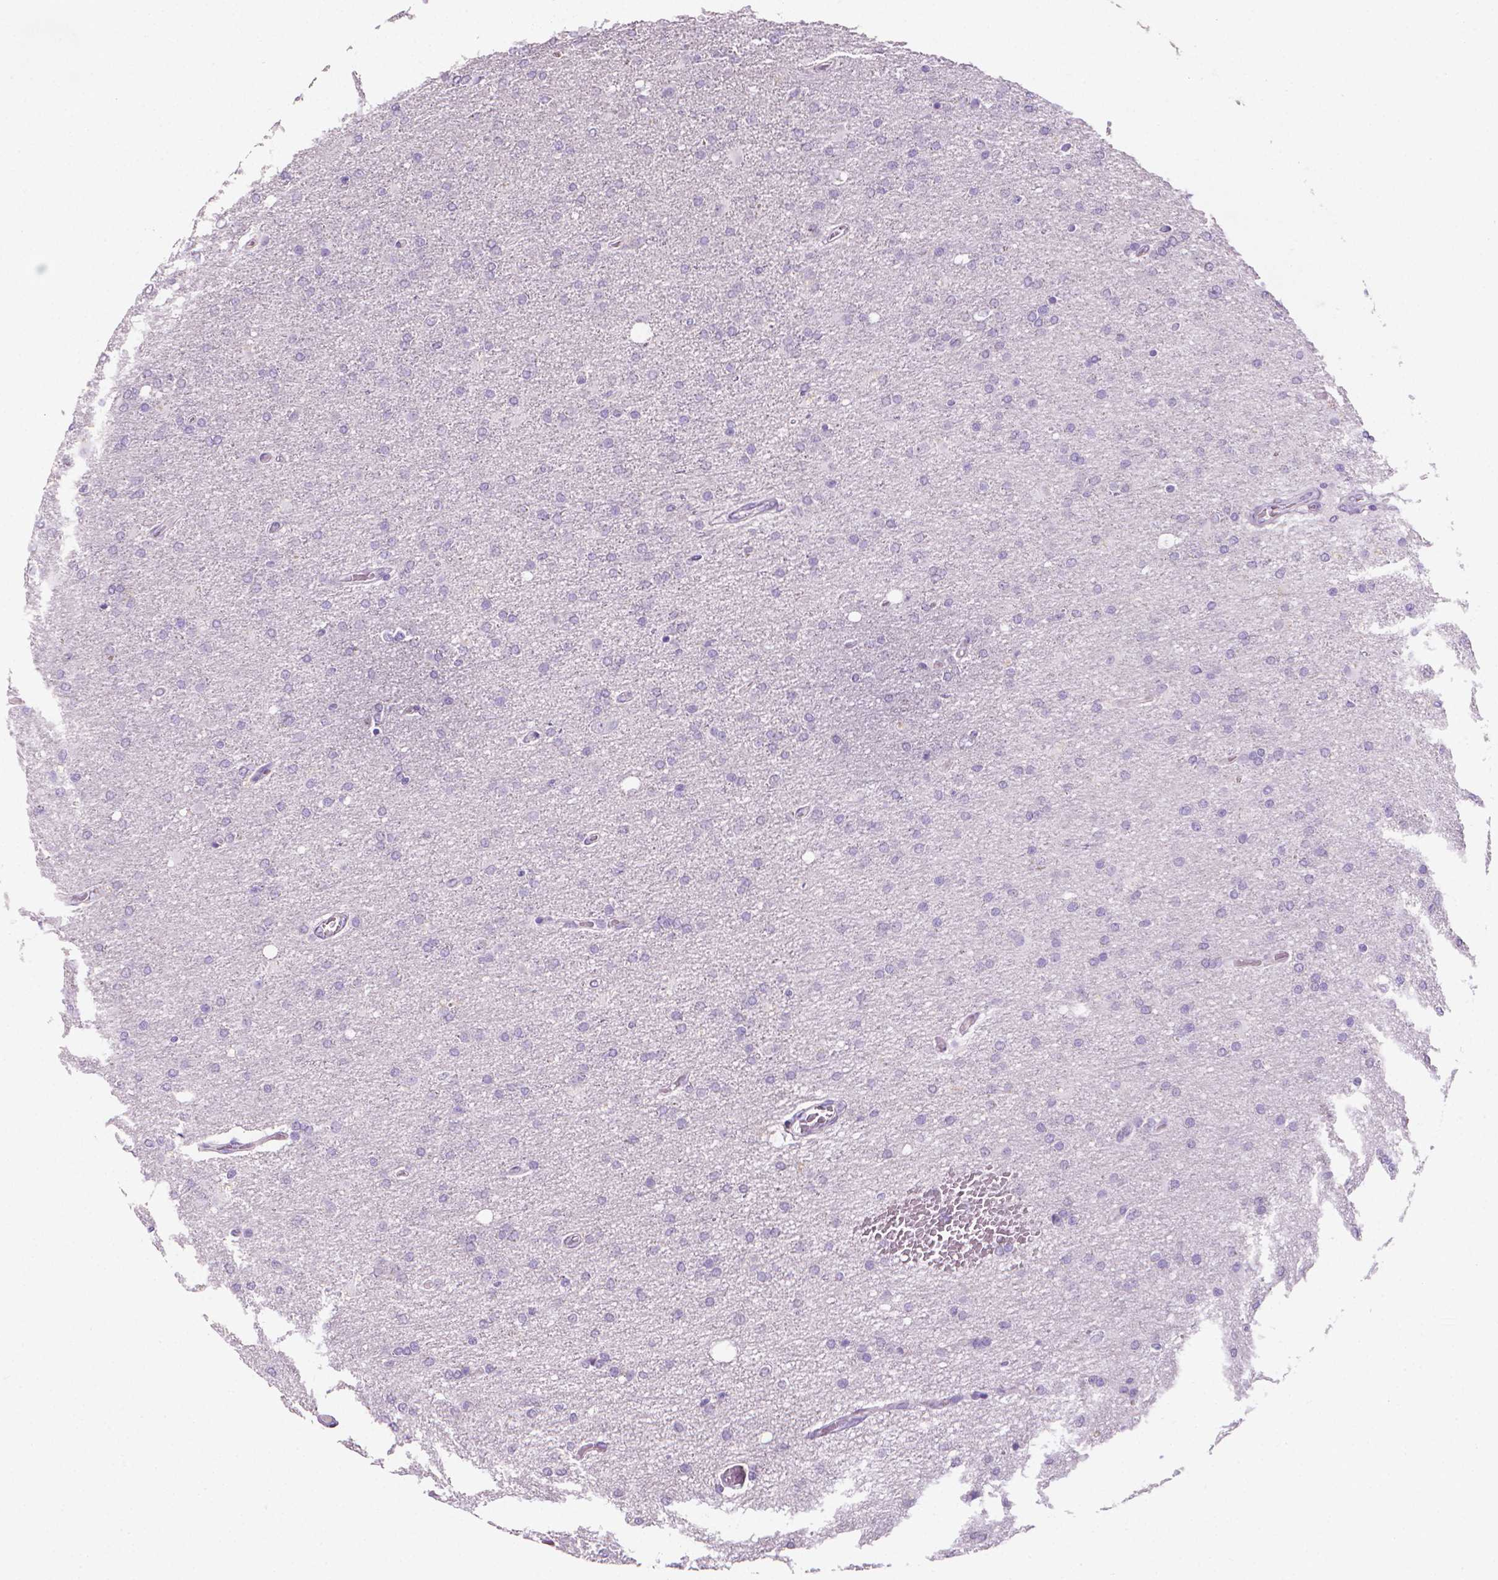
{"staining": {"intensity": "negative", "quantity": "none", "location": "none"}, "tissue": "glioma", "cell_type": "Tumor cells", "image_type": "cancer", "snomed": [{"axis": "morphology", "description": "Glioma, malignant, High grade"}, {"axis": "topography", "description": "Cerebral cortex"}], "caption": "This is an immunohistochemistry photomicrograph of high-grade glioma (malignant). There is no positivity in tumor cells.", "gene": "XPNPEP2", "patient": {"sex": "male", "age": 70}}